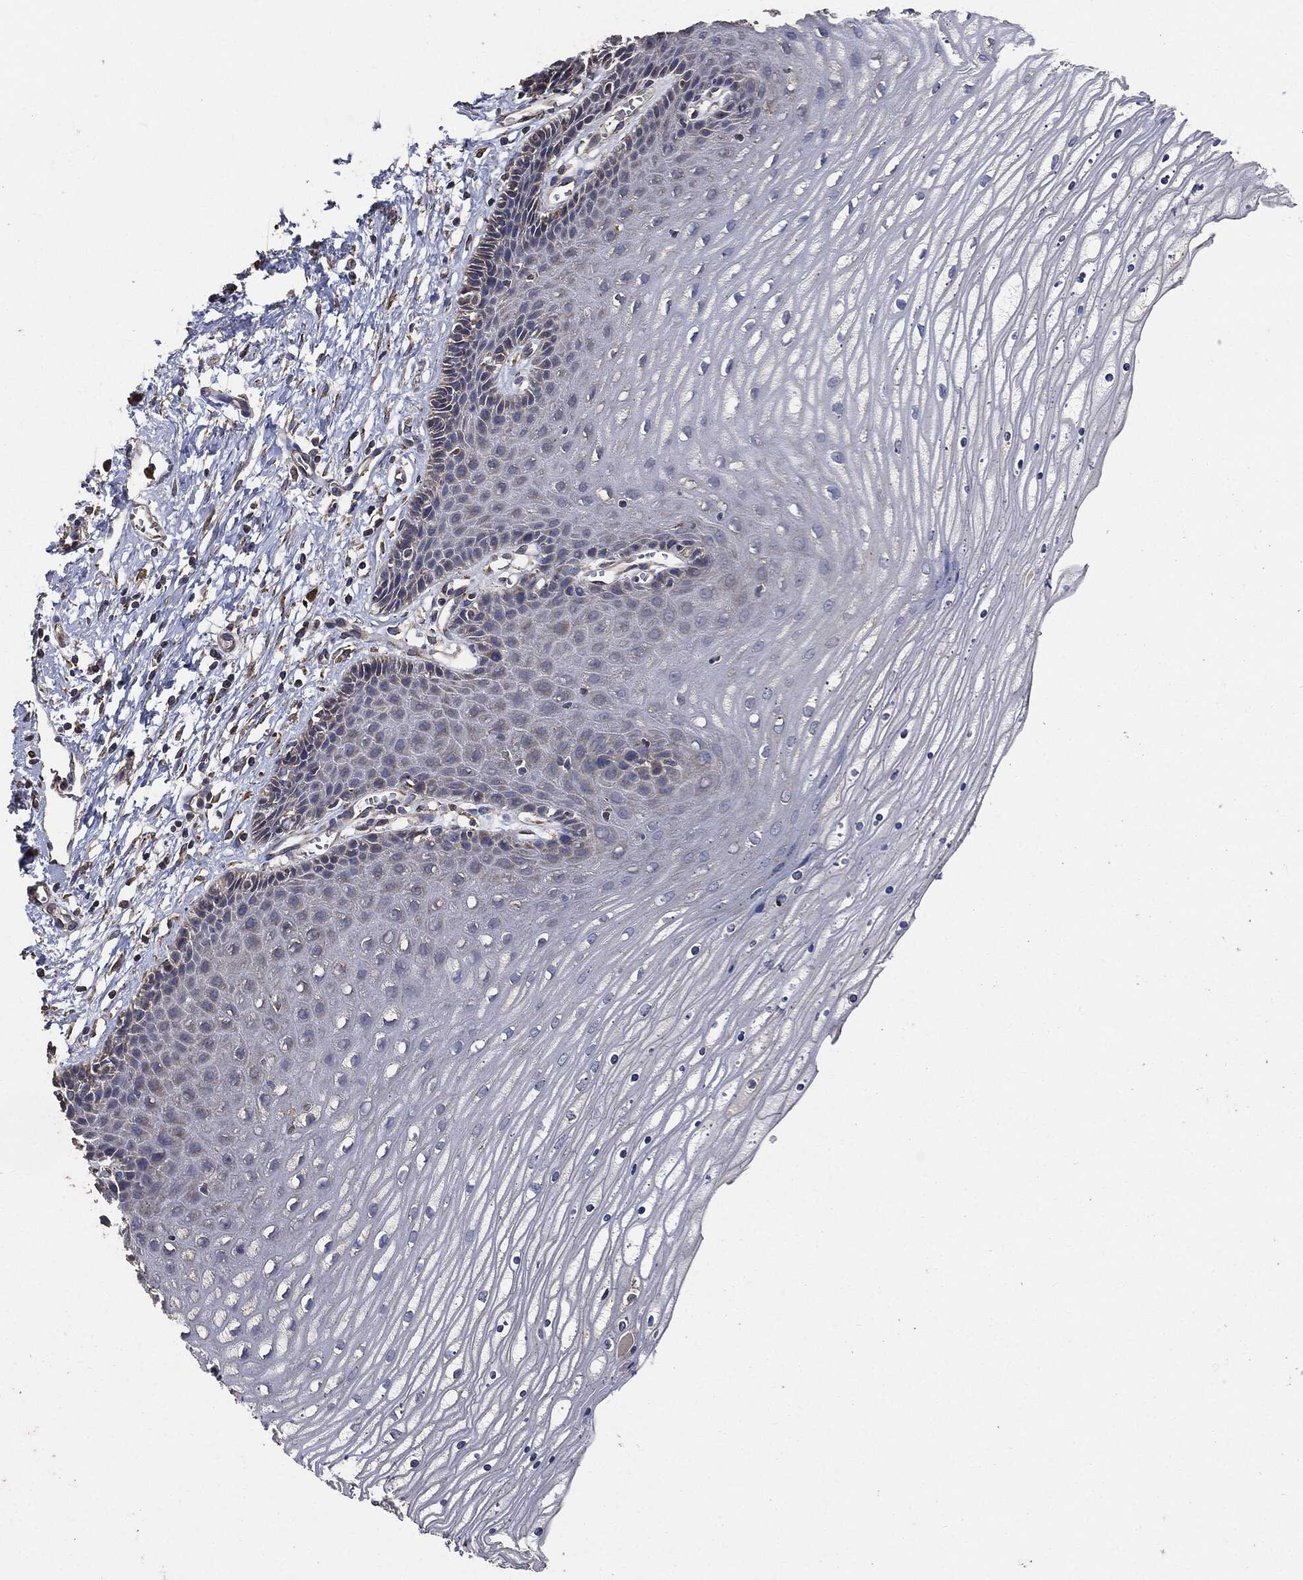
{"staining": {"intensity": "moderate", "quantity": ">75%", "location": "cytoplasmic/membranous"}, "tissue": "cervix", "cell_type": "Glandular cells", "image_type": "normal", "snomed": [{"axis": "morphology", "description": "Normal tissue, NOS"}, {"axis": "topography", "description": "Cervix"}], "caption": "A brown stain highlights moderate cytoplasmic/membranous staining of a protein in glandular cells of benign human cervix.", "gene": "STK3", "patient": {"sex": "female", "age": 35}}